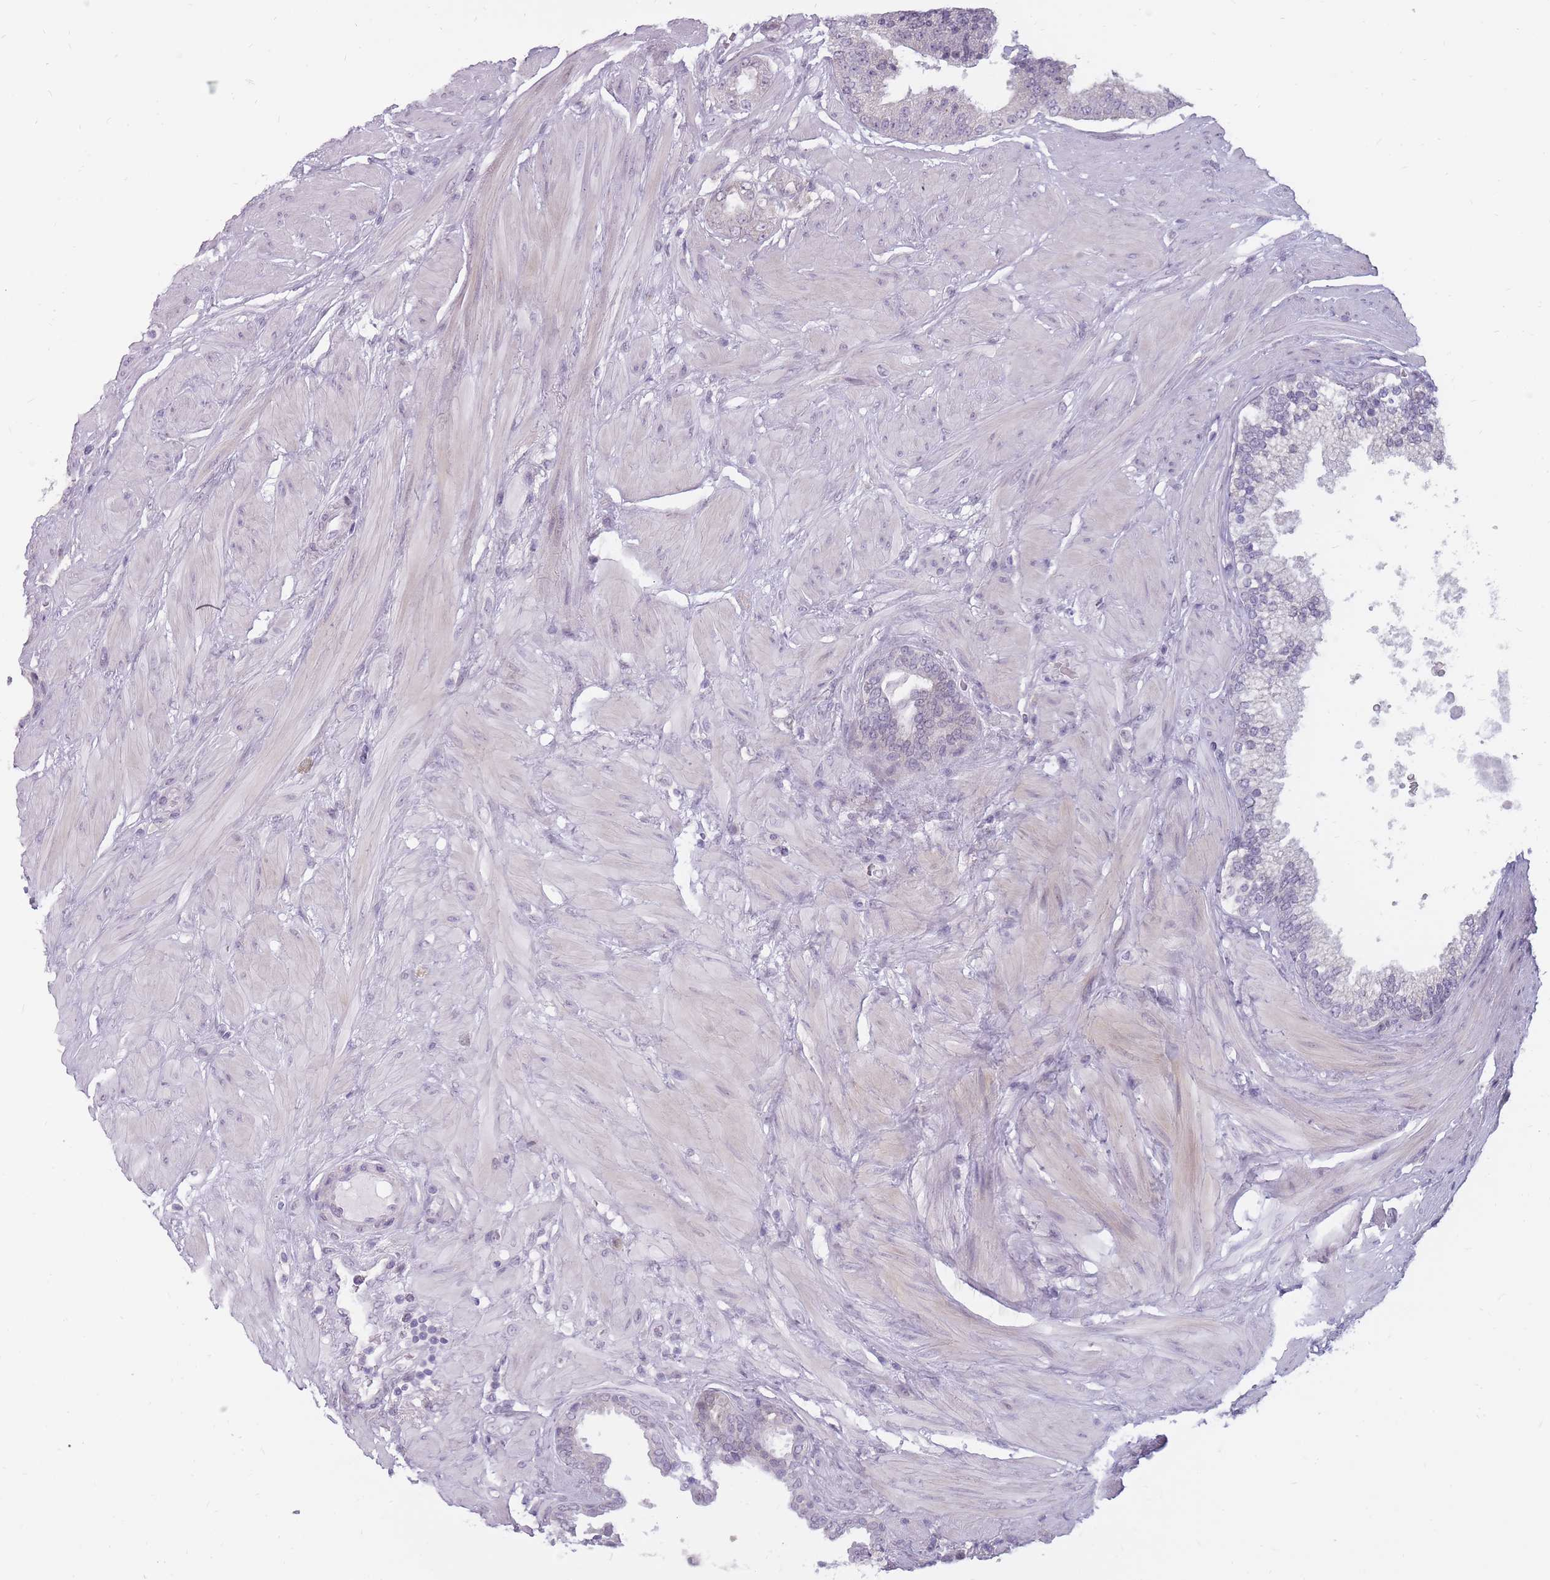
{"staining": {"intensity": "negative", "quantity": "none", "location": "none"}, "tissue": "prostate cancer", "cell_type": "Tumor cells", "image_type": "cancer", "snomed": [{"axis": "morphology", "description": "Adenocarcinoma, High grade"}, {"axis": "topography", "description": "Prostate"}], "caption": "Tumor cells are negative for protein expression in human adenocarcinoma (high-grade) (prostate).", "gene": "POMZP3", "patient": {"sex": "male", "age": 68}}